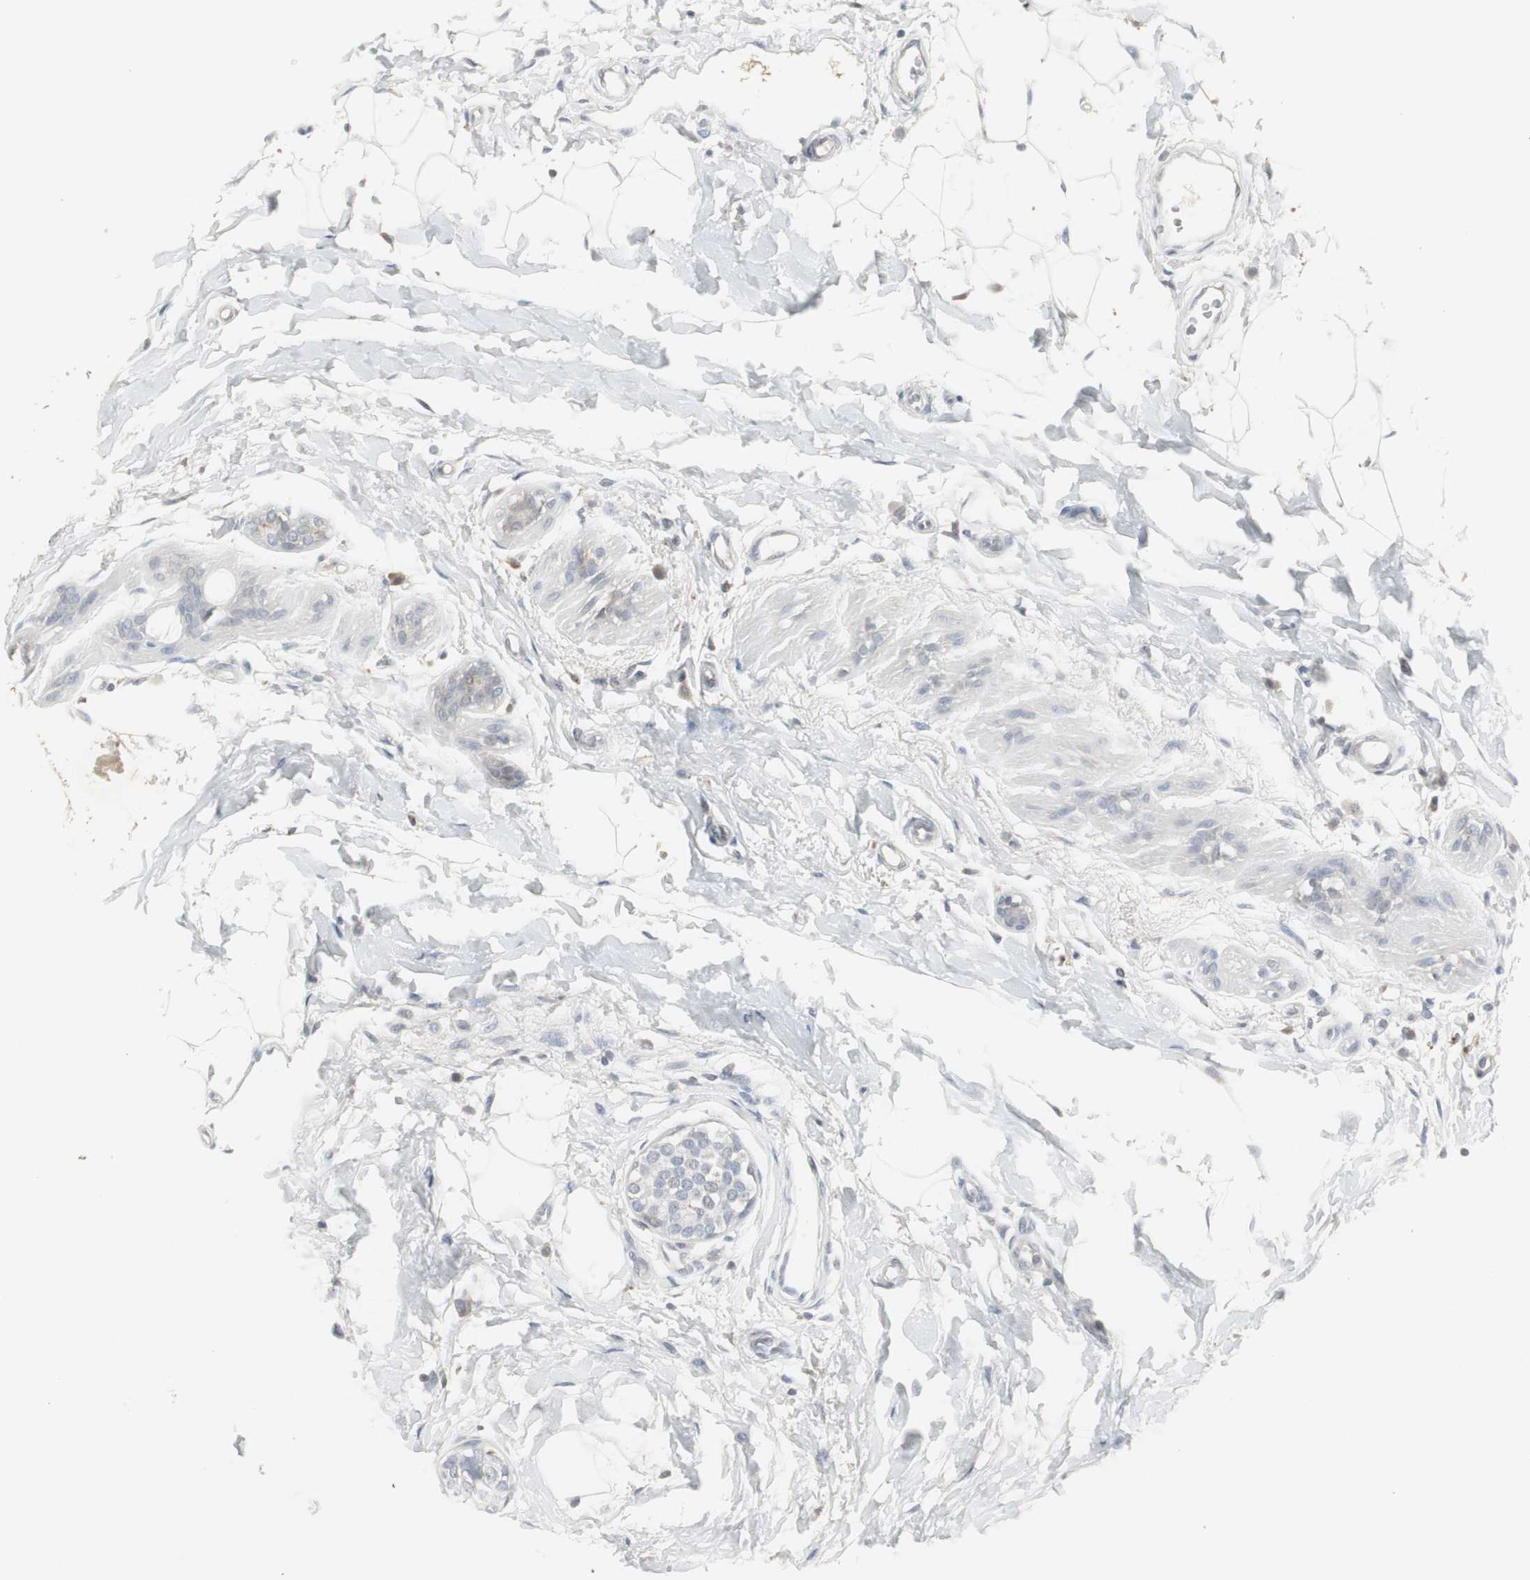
{"staining": {"intensity": "negative", "quantity": "none", "location": "none"}, "tissue": "breast cancer", "cell_type": "Tumor cells", "image_type": "cancer", "snomed": [{"axis": "morphology", "description": "Lobular carcinoma, in situ"}, {"axis": "morphology", "description": "Lobular carcinoma"}, {"axis": "topography", "description": "Breast"}], "caption": "DAB immunohistochemical staining of human breast cancer displays no significant expression in tumor cells.", "gene": "PI15", "patient": {"sex": "female", "age": 41}}